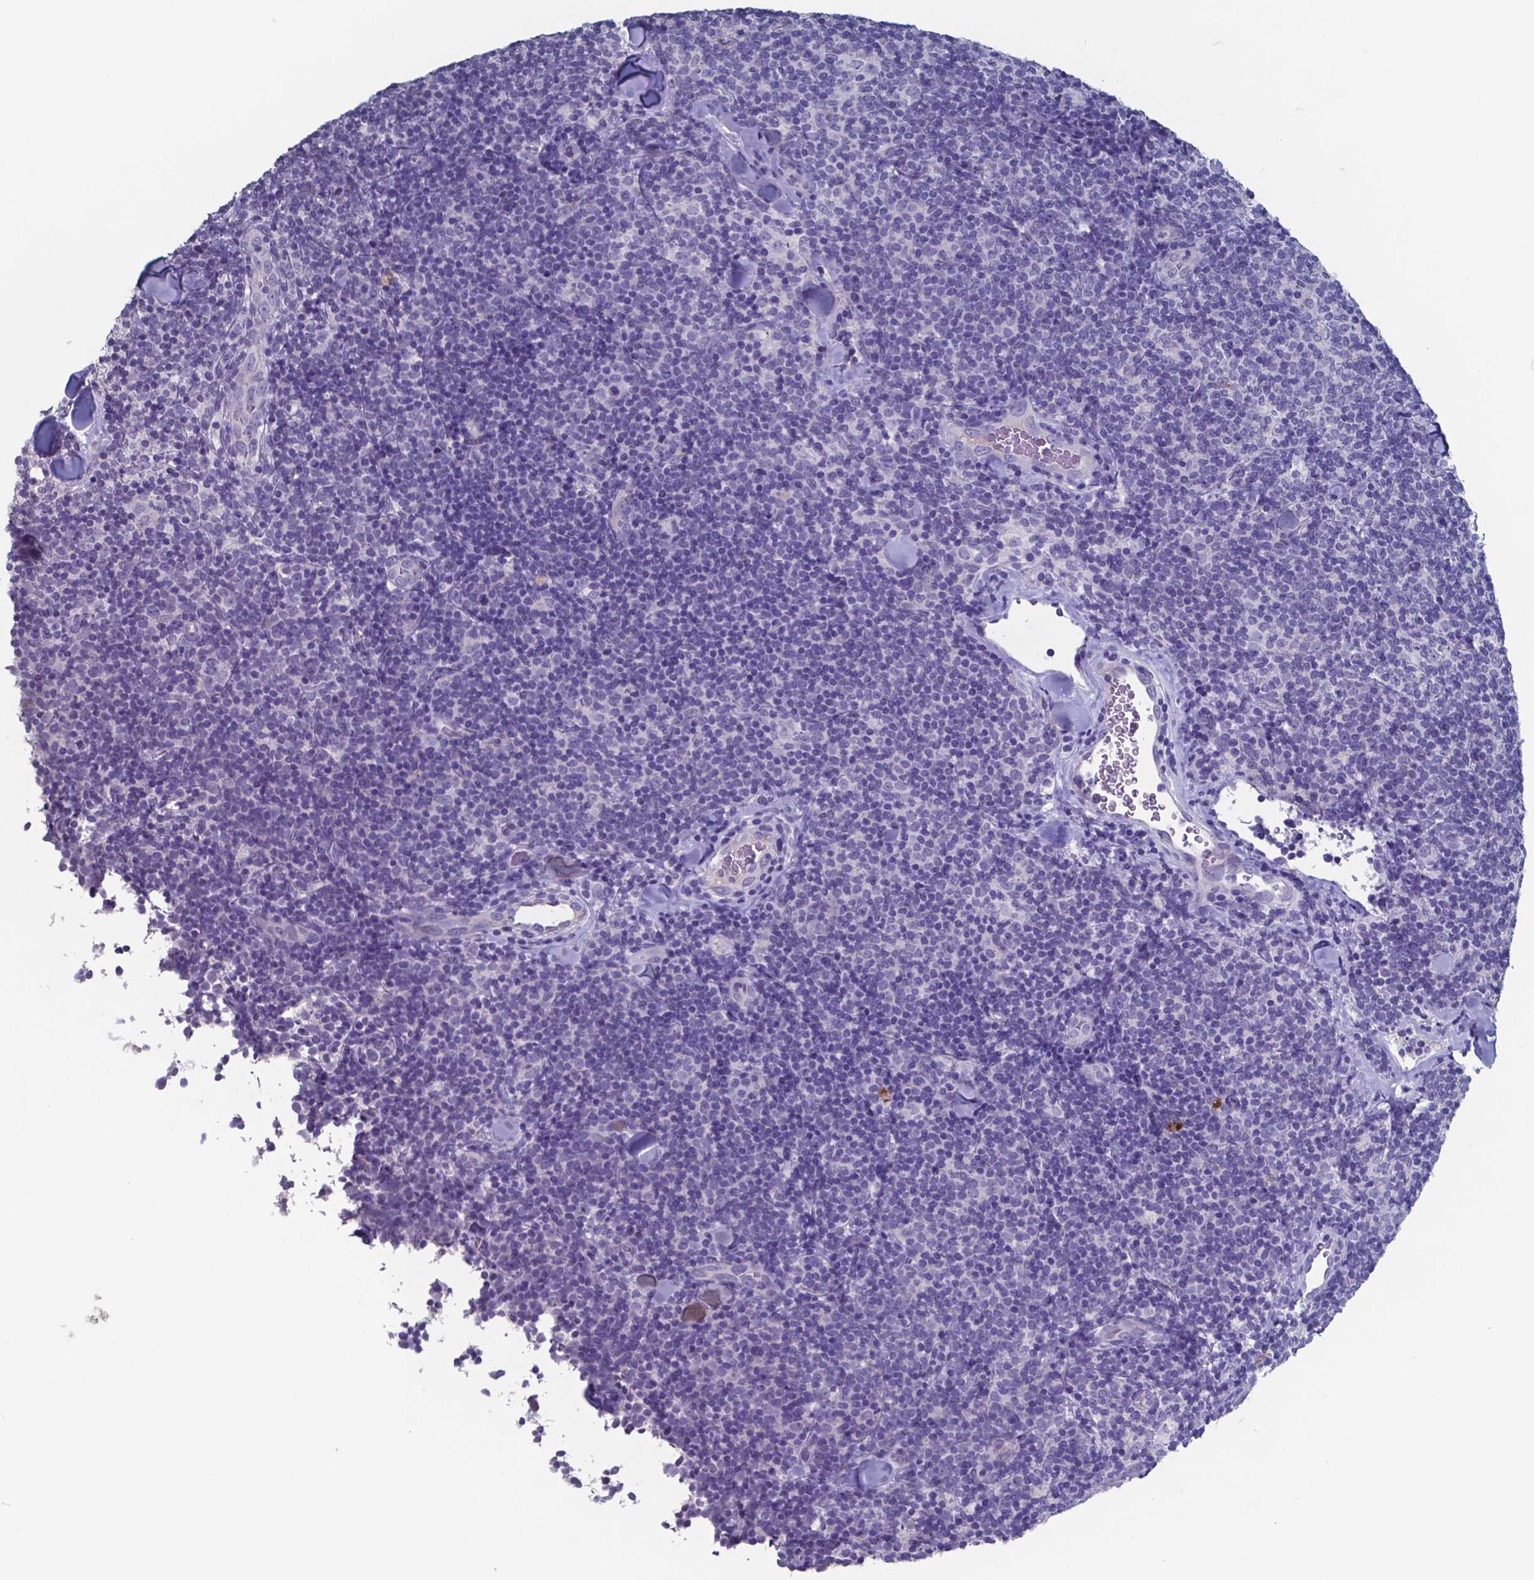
{"staining": {"intensity": "negative", "quantity": "none", "location": "none"}, "tissue": "lymphoma", "cell_type": "Tumor cells", "image_type": "cancer", "snomed": [{"axis": "morphology", "description": "Malignant lymphoma, non-Hodgkin's type, Low grade"}, {"axis": "topography", "description": "Lymph node"}], "caption": "Histopathology image shows no significant protein positivity in tumor cells of lymphoma.", "gene": "TTR", "patient": {"sex": "female", "age": 56}}